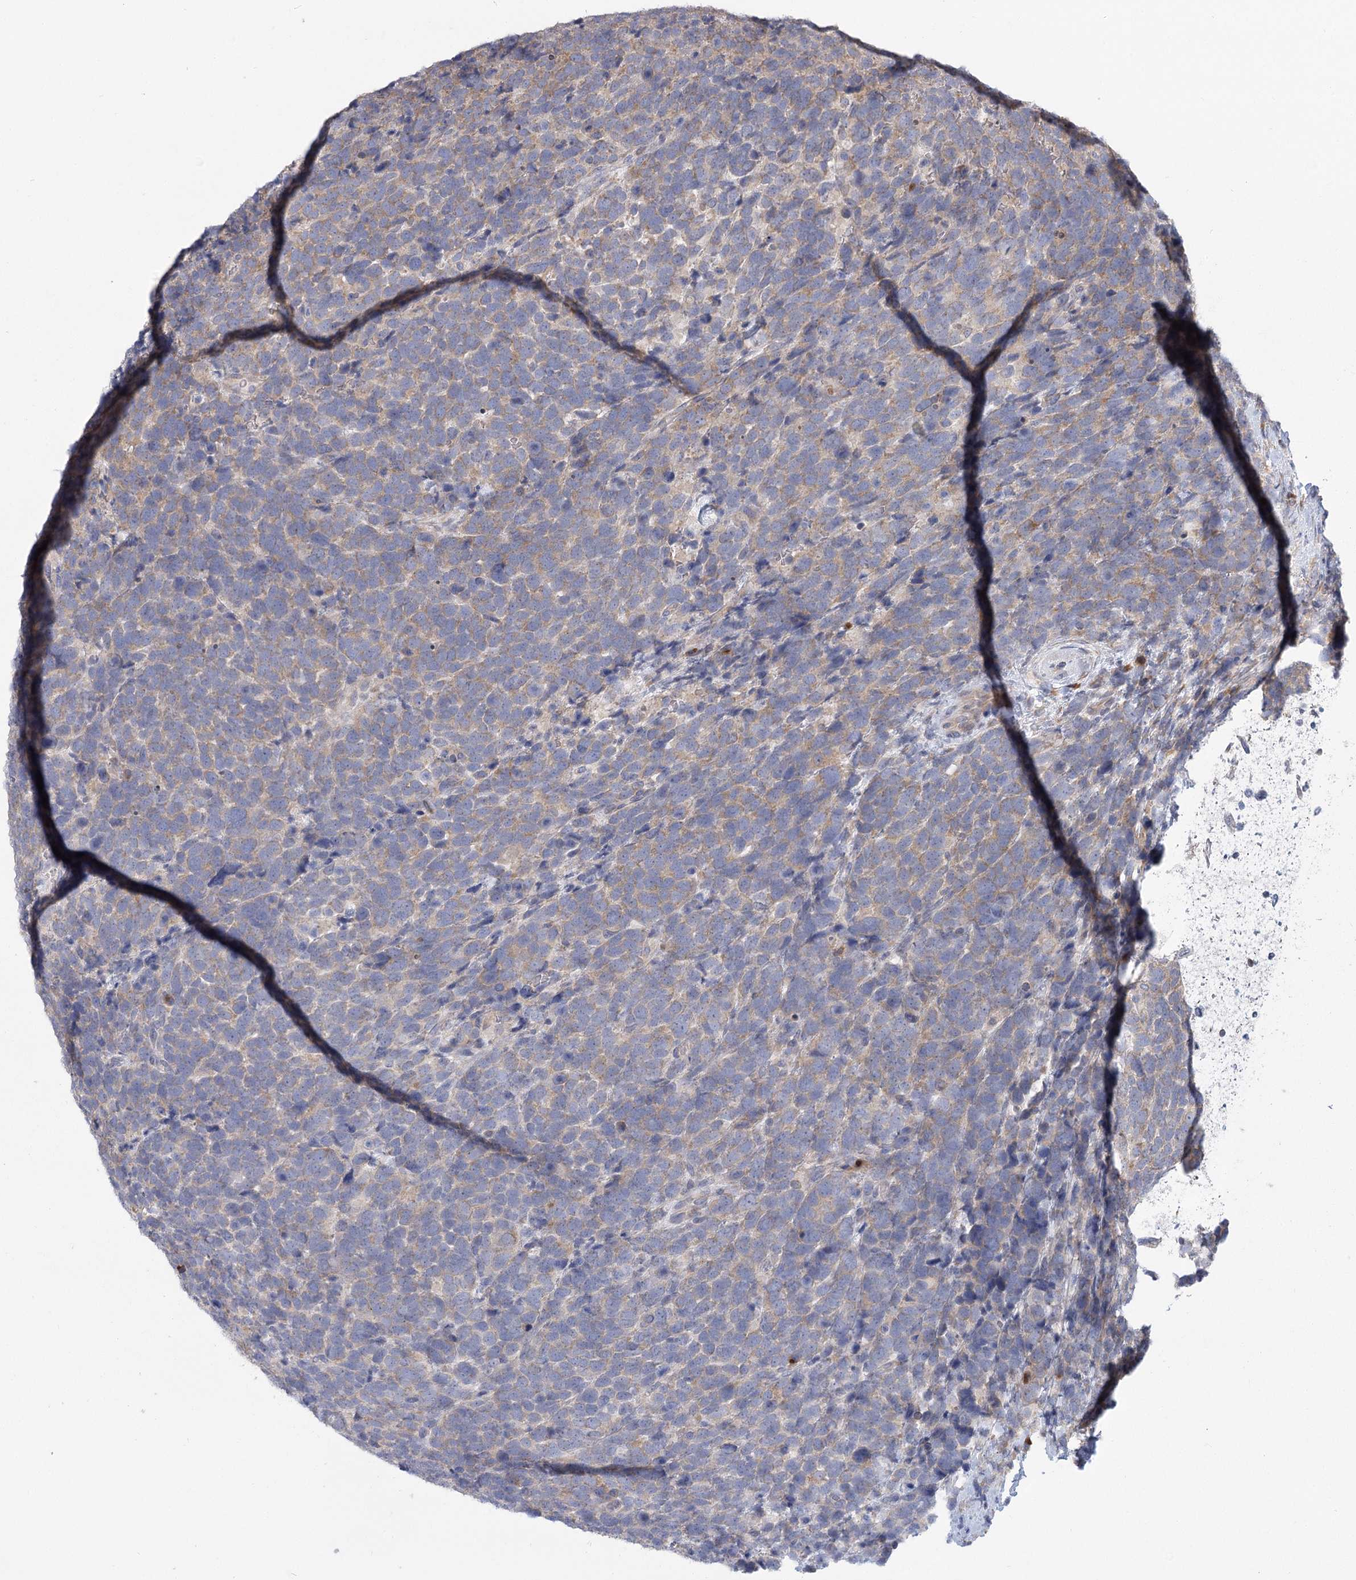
{"staining": {"intensity": "weak", "quantity": "25%-75%", "location": "cytoplasmic/membranous"}, "tissue": "urothelial cancer", "cell_type": "Tumor cells", "image_type": "cancer", "snomed": [{"axis": "morphology", "description": "Urothelial carcinoma, High grade"}, {"axis": "topography", "description": "Urinary bladder"}], "caption": "The histopathology image shows staining of high-grade urothelial carcinoma, revealing weak cytoplasmic/membranous protein positivity (brown color) within tumor cells.", "gene": "CNTLN", "patient": {"sex": "female", "age": 82}}